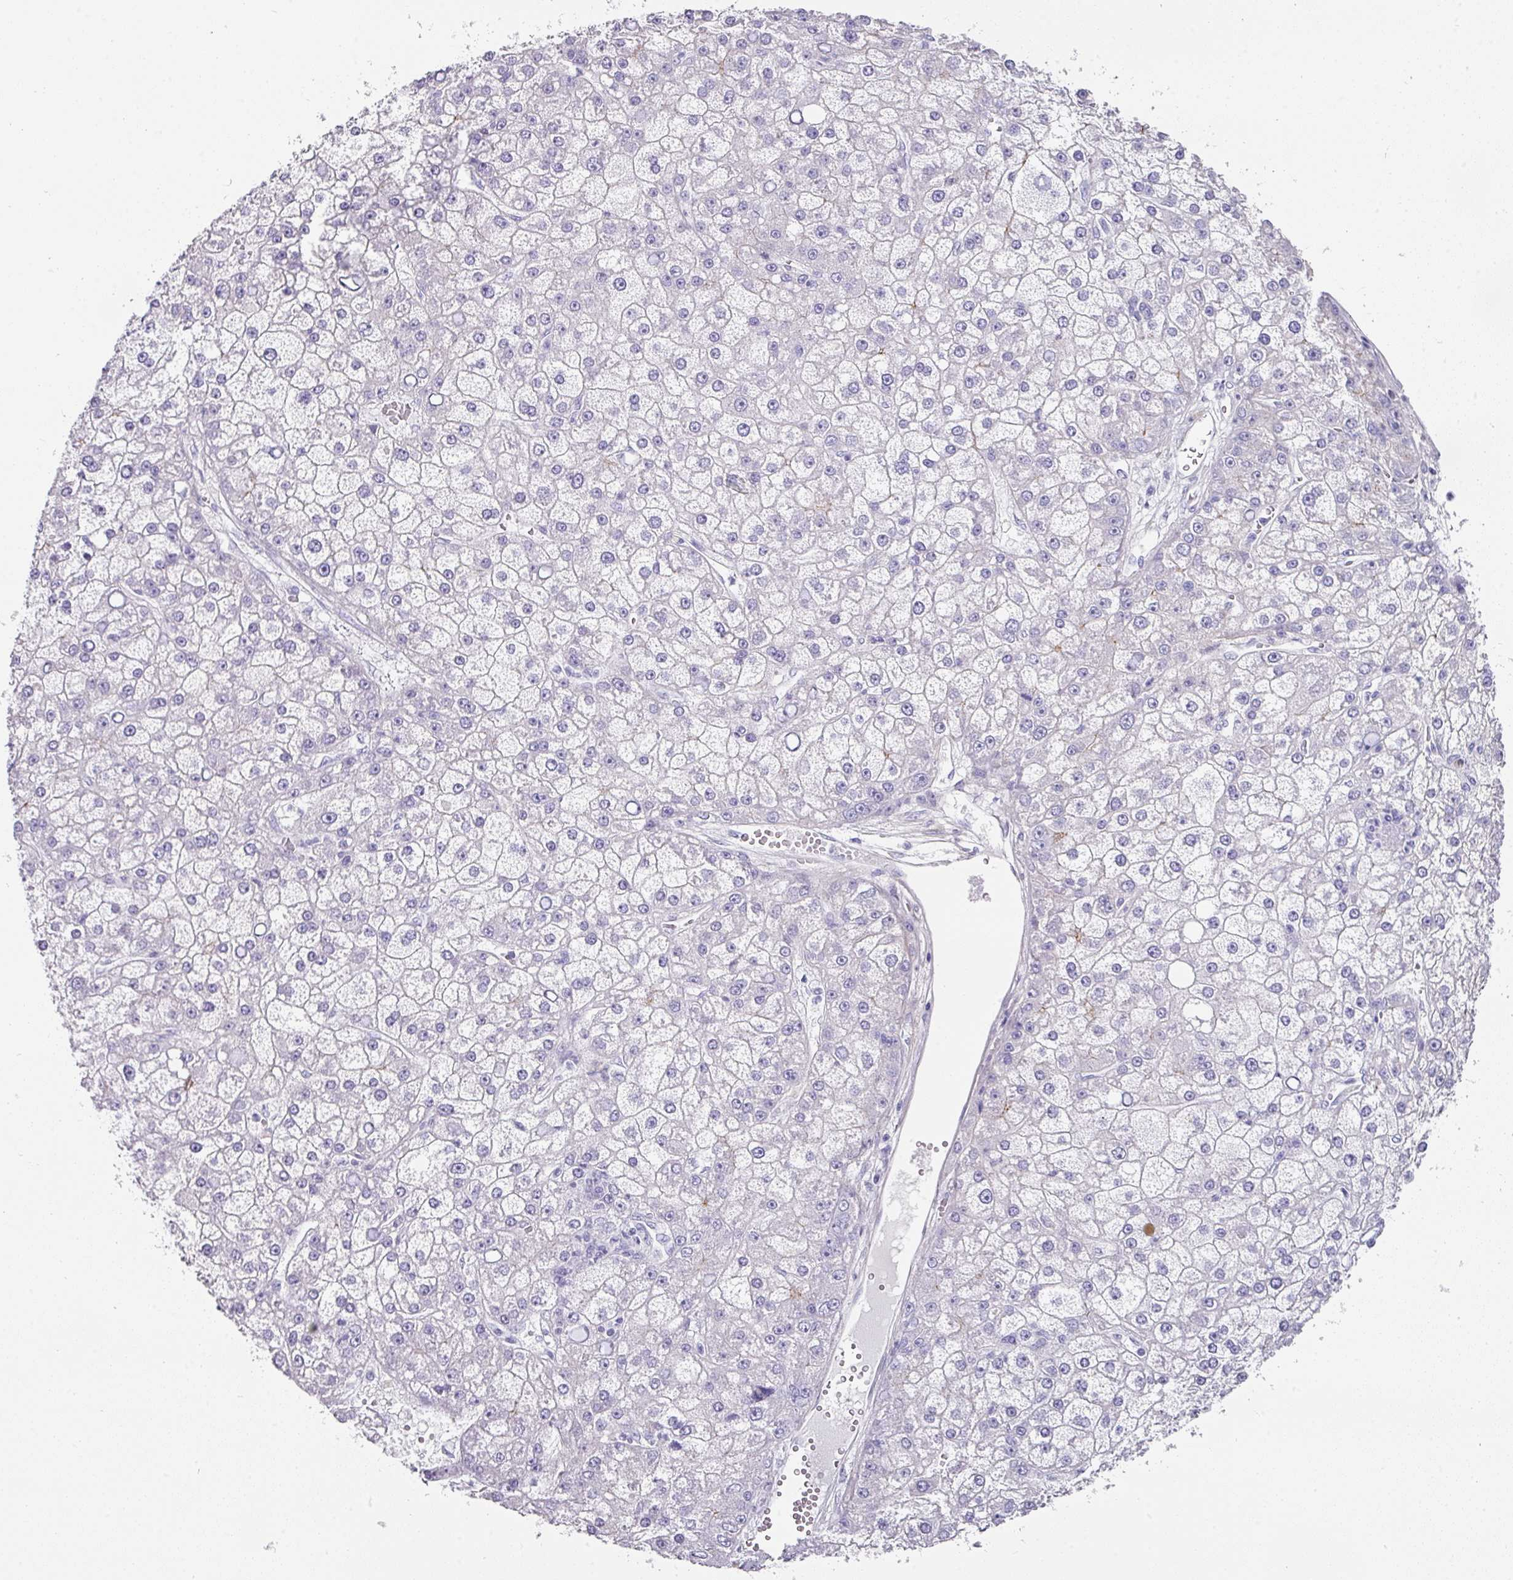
{"staining": {"intensity": "negative", "quantity": "none", "location": "none"}, "tissue": "liver cancer", "cell_type": "Tumor cells", "image_type": "cancer", "snomed": [{"axis": "morphology", "description": "Carcinoma, Hepatocellular, NOS"}, {"axis": "topography", "description": "Liver"}], "caption": "Liver cancer (hepatocellular carcinoma) was stained to show a protein in brown. There is no significant expression in tumor cells. Brightfield microscopy of IHC stained with DAB (brown) and hematoxylin (blue), captured at high magnification.", "gene": "ANKRD29", "patient": {"sex": "male", "age": 67}}